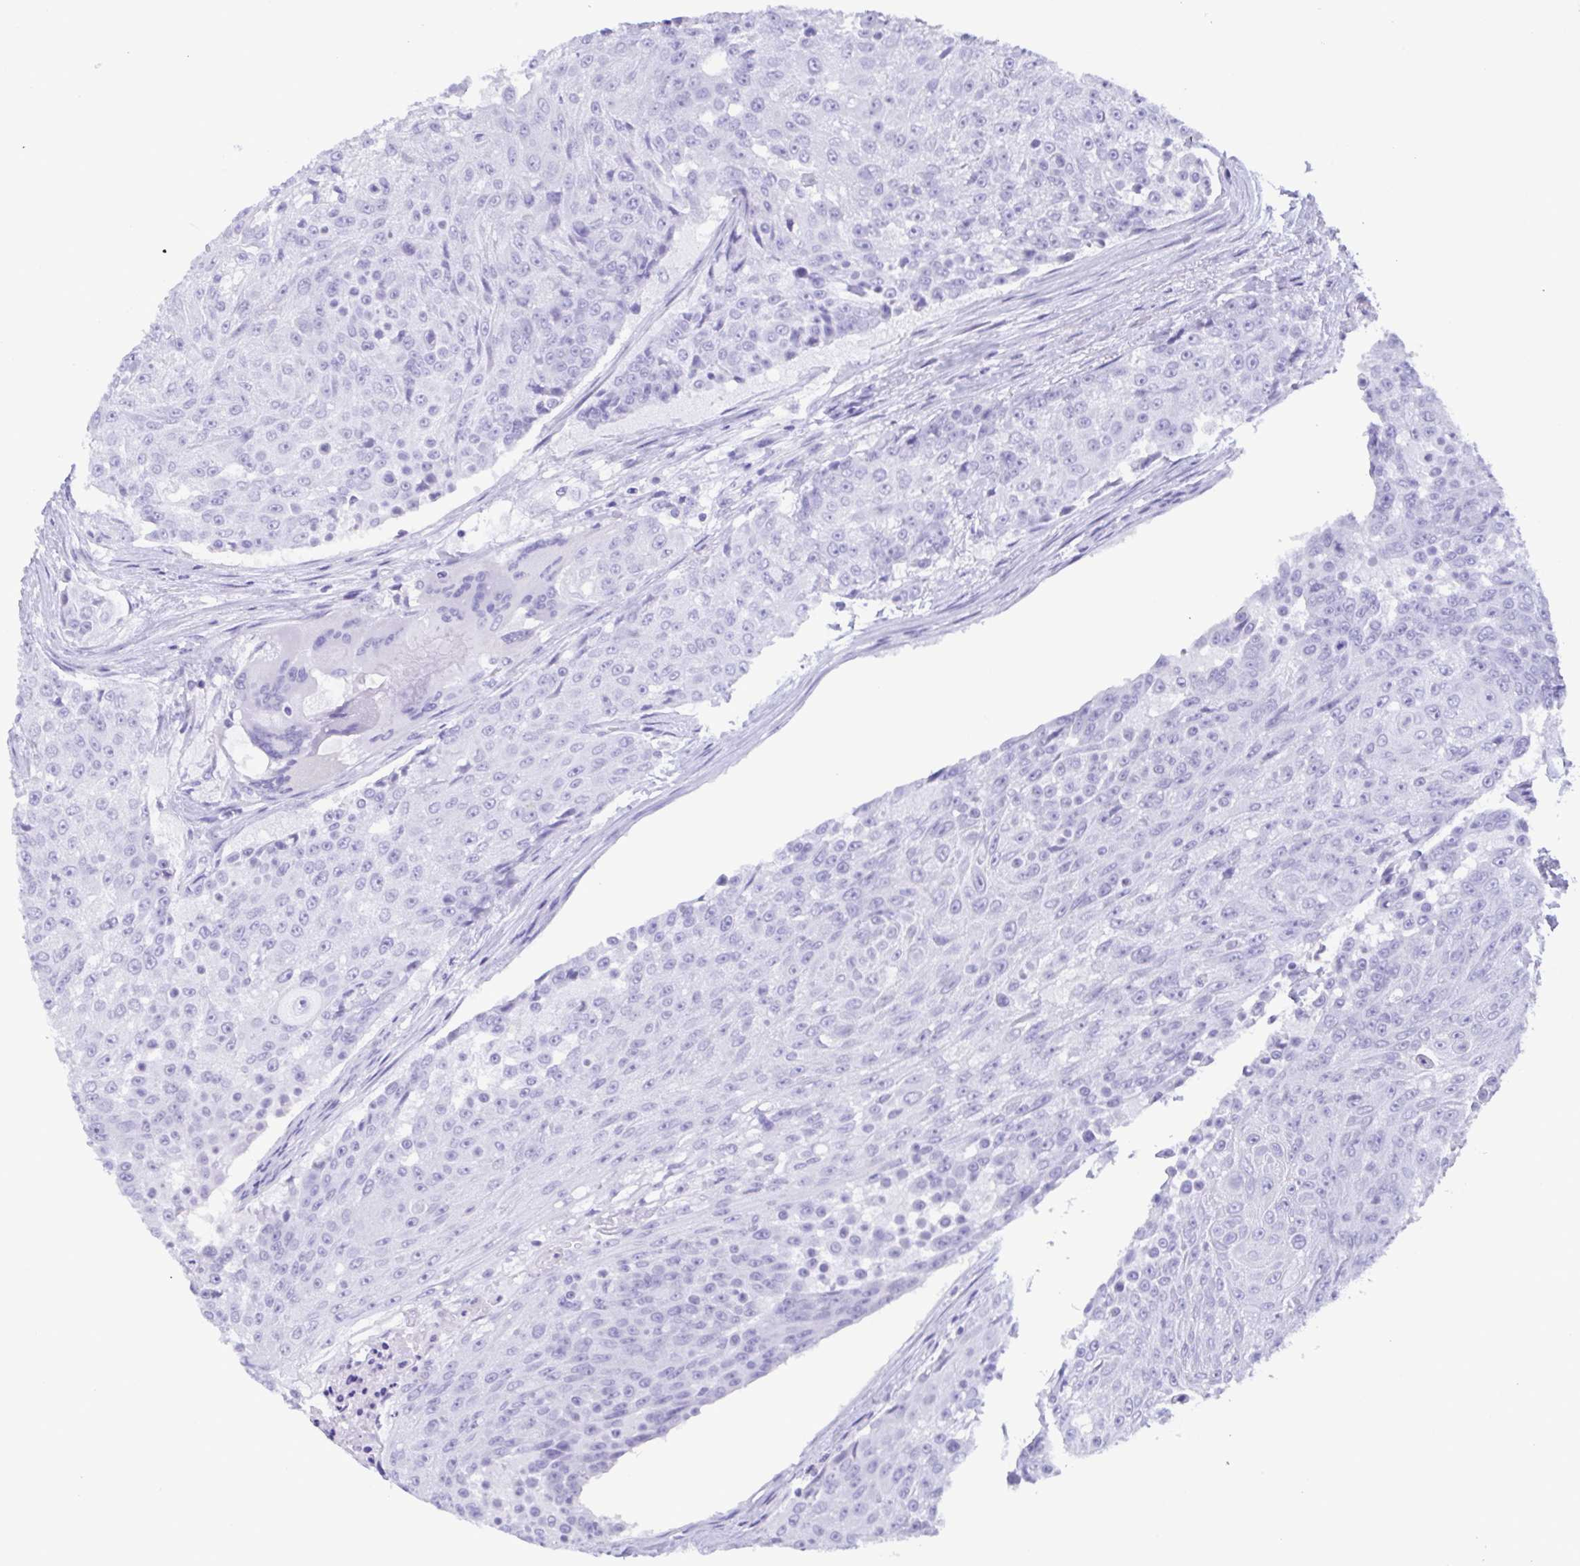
{"staining": {"intensity": "negative", "quantity": "none", "location": "none"}, "tissue": "urothelial cancer", "cell_type": "Tumor cells", "image_type": "cancer", "snomed": [{"axis": "morphology", "description": "Urothelial carcinoma, High grade"}, {"axis": "topography", "description": "Urinary bladder"}], "caption": "Immunohistochemical staining of urothelial cancer shows no significant staining in tumor cells.", "gene": "TSPY2", "patient": {"sex": "female", "age": 63}}